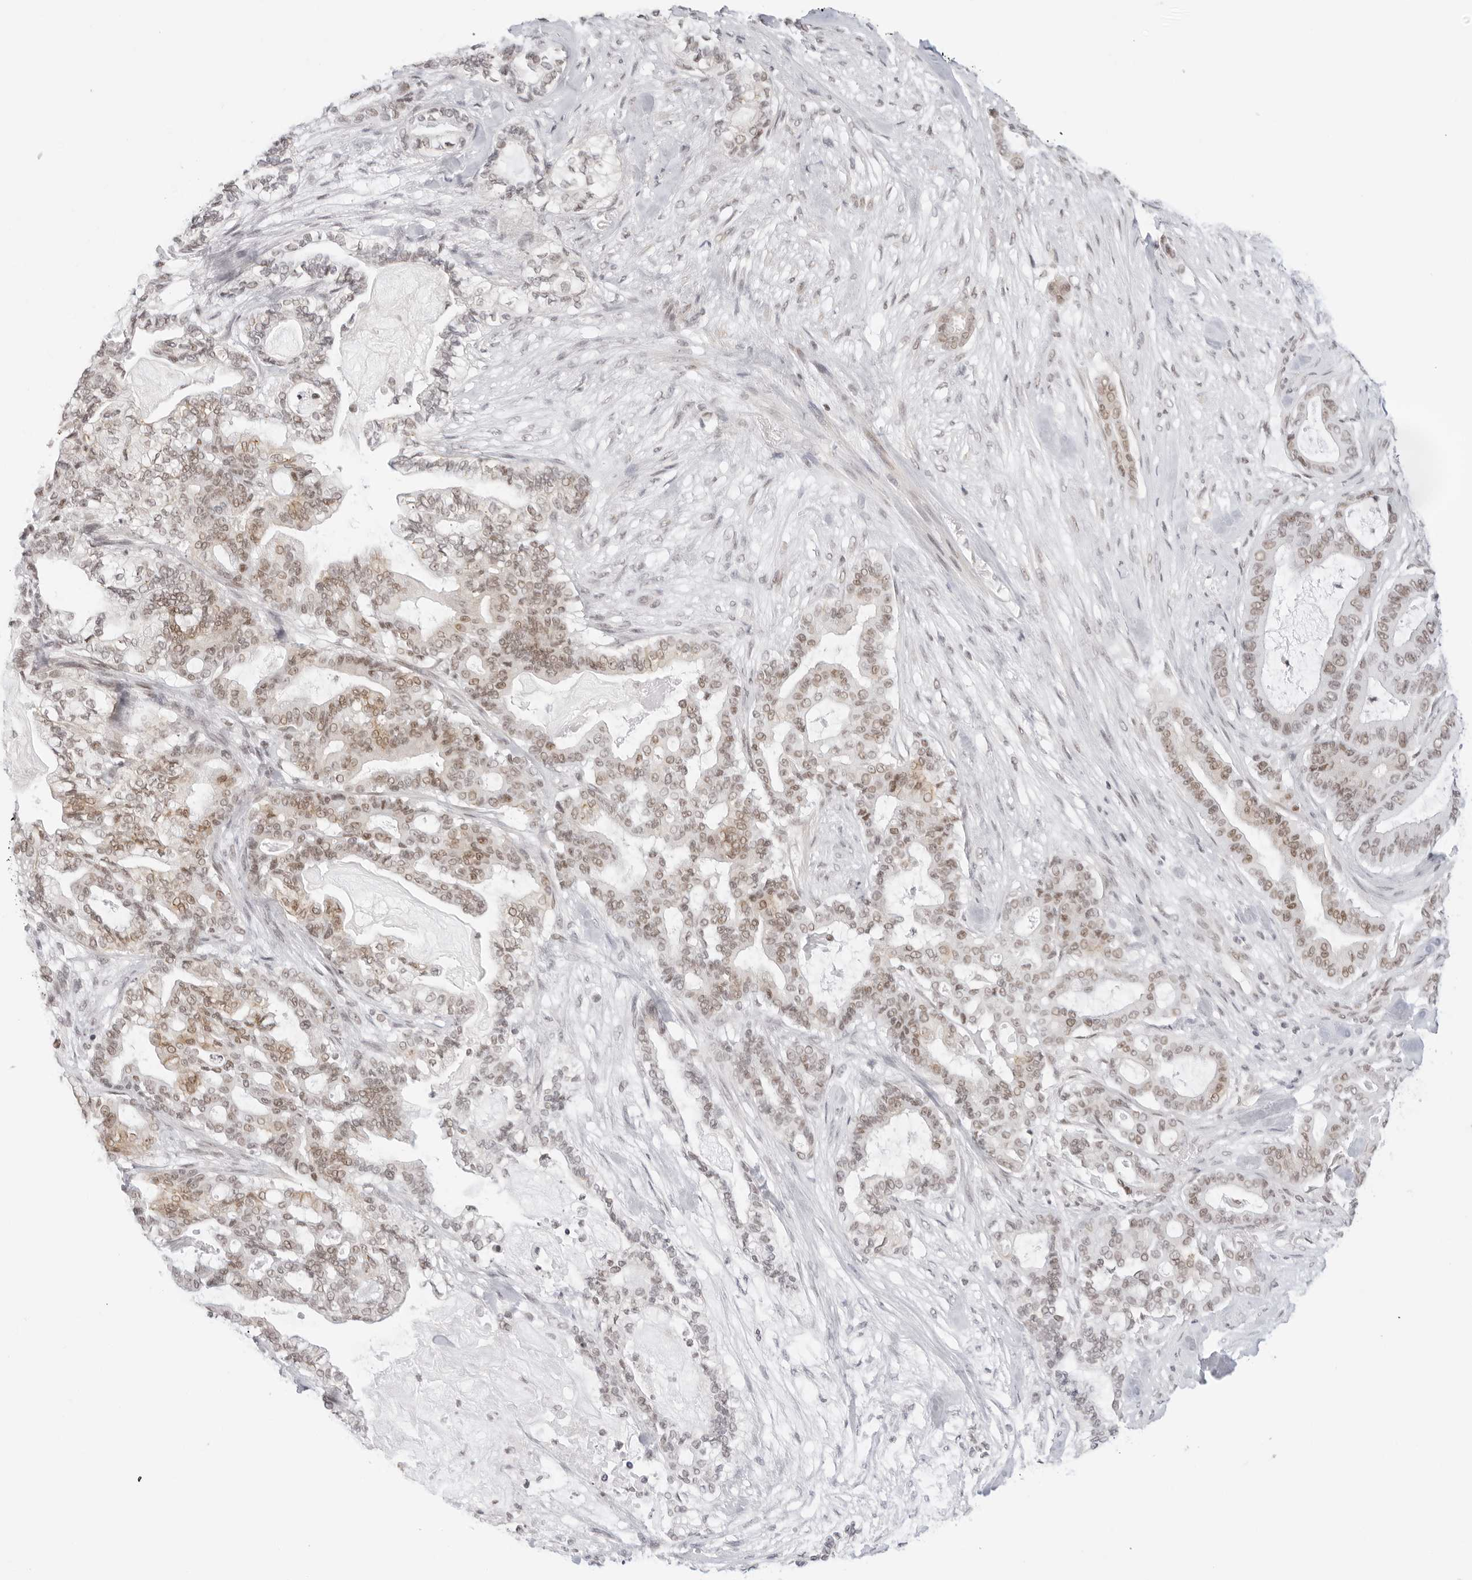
{"staining": {"intensity": "weak", "quantity": ">75%", "location": "nuclear"}, "tissue": "pancreatic cancer", "cell_type": "Tumor cells", "image_type": "cancer", "snomed": [{"axis": "morphology", "description": "Adenocarcinoma, NOS"}, {"axis": "topography", "description": "Pancreas"}], "caption": "Pancreatic adenocarcinoma tissue shows weak nuclear positivity in approximately >75% of tumor cells The staining was performed using DAB, with brown indicating positive protein expression. Nuclei are stained blue with hematoxylin.", "gene": "TCIM", "patient": {"sex": "male", "age": 63}}